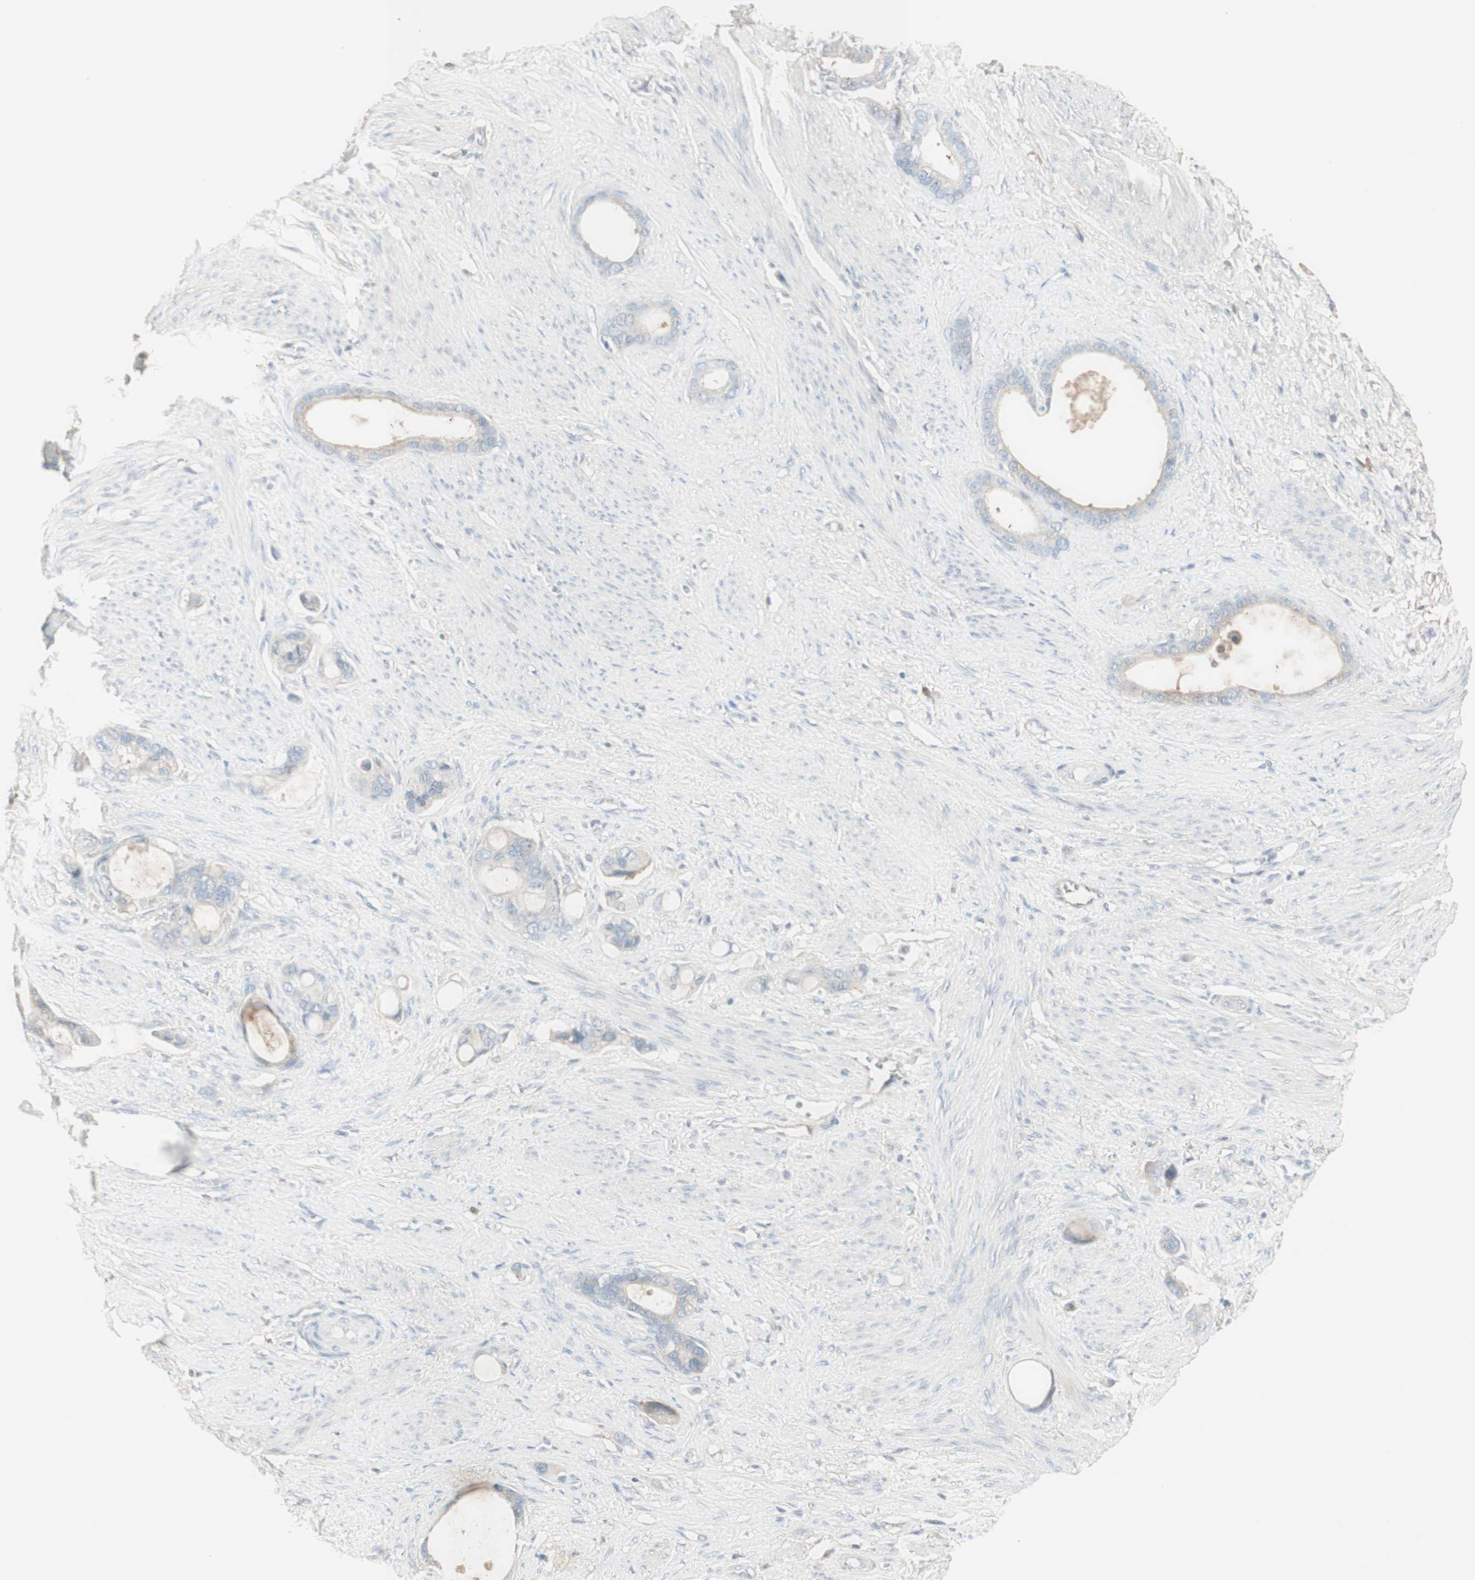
{"staining": {"intensity": "negative", "quantity": "none", "location": "none"}, "tissue": "stomach cancer", "cell_type": "Tumor cells", "image_type": "cancer", "snomed": [{"axis": "morphology", "description": "Adenocarcinoma, NOS"}, {"axis": "topography", "description": "Stomach"}], "caption": "Immunohistochemical staining of human adenocarcinoma (stomach) exhibits no significant staining in tumor cells. Nuclei are stained in blue.", "gene": "IFNG", "patient": {"sex": "female", "age": 75}}